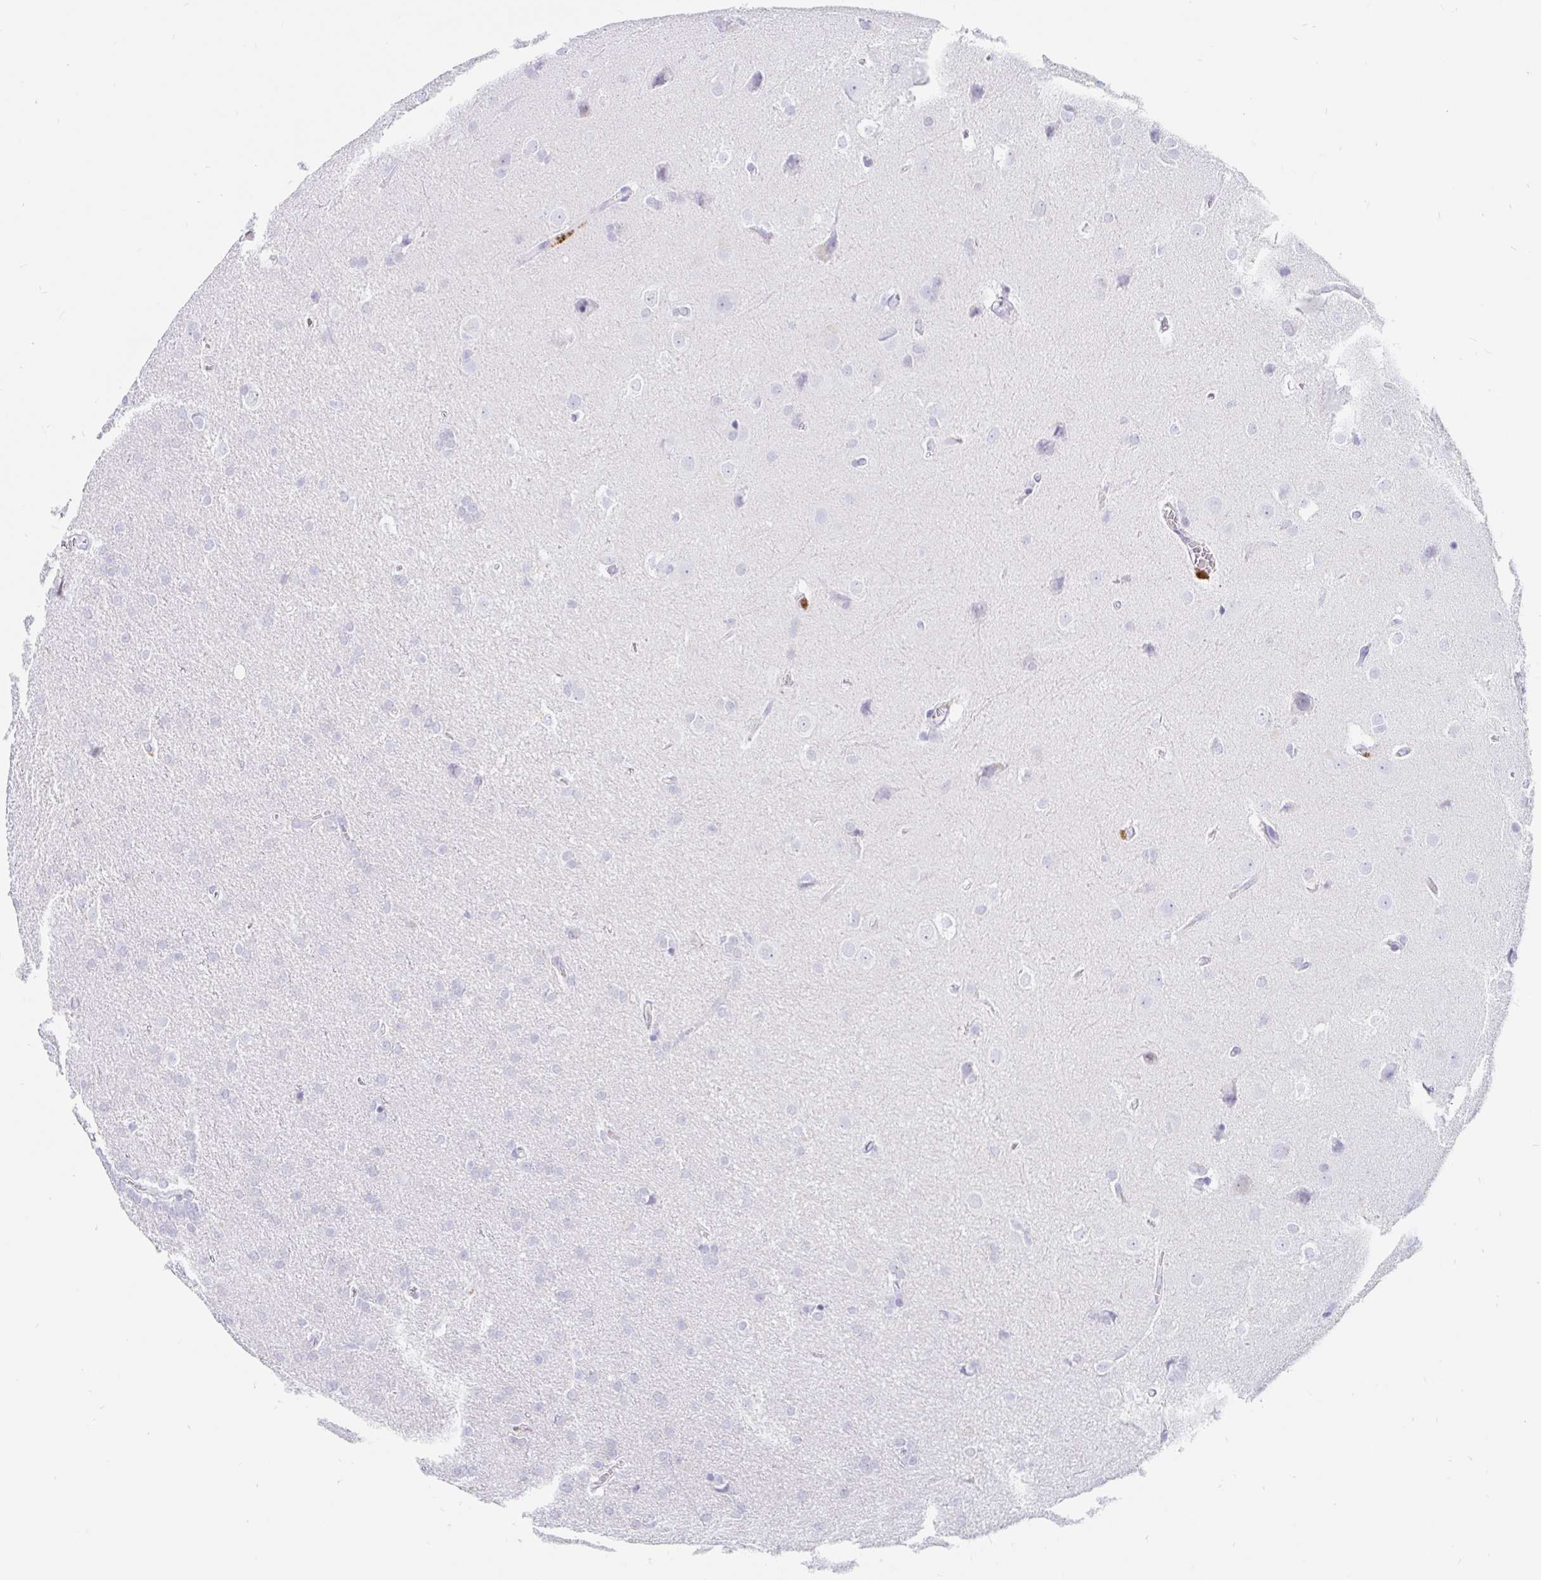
{"staining": {"intensity": "negative", "quantity": "none", "location": "none"}, "tissue": "glioma", "cell_type": "Tumor cells", "image_type": "cancer", "snomed": [{"axis": "morphology", "description": "Glioma, malignant, Low grade"}, {"axis": "topography", "description": "Brain"}], "caption": "Immunohistochemical staining of human glioma shows no significant staining in tumor cells.", "gene": "OR6T1", "patient": {"sex": "female", "age": 32}}